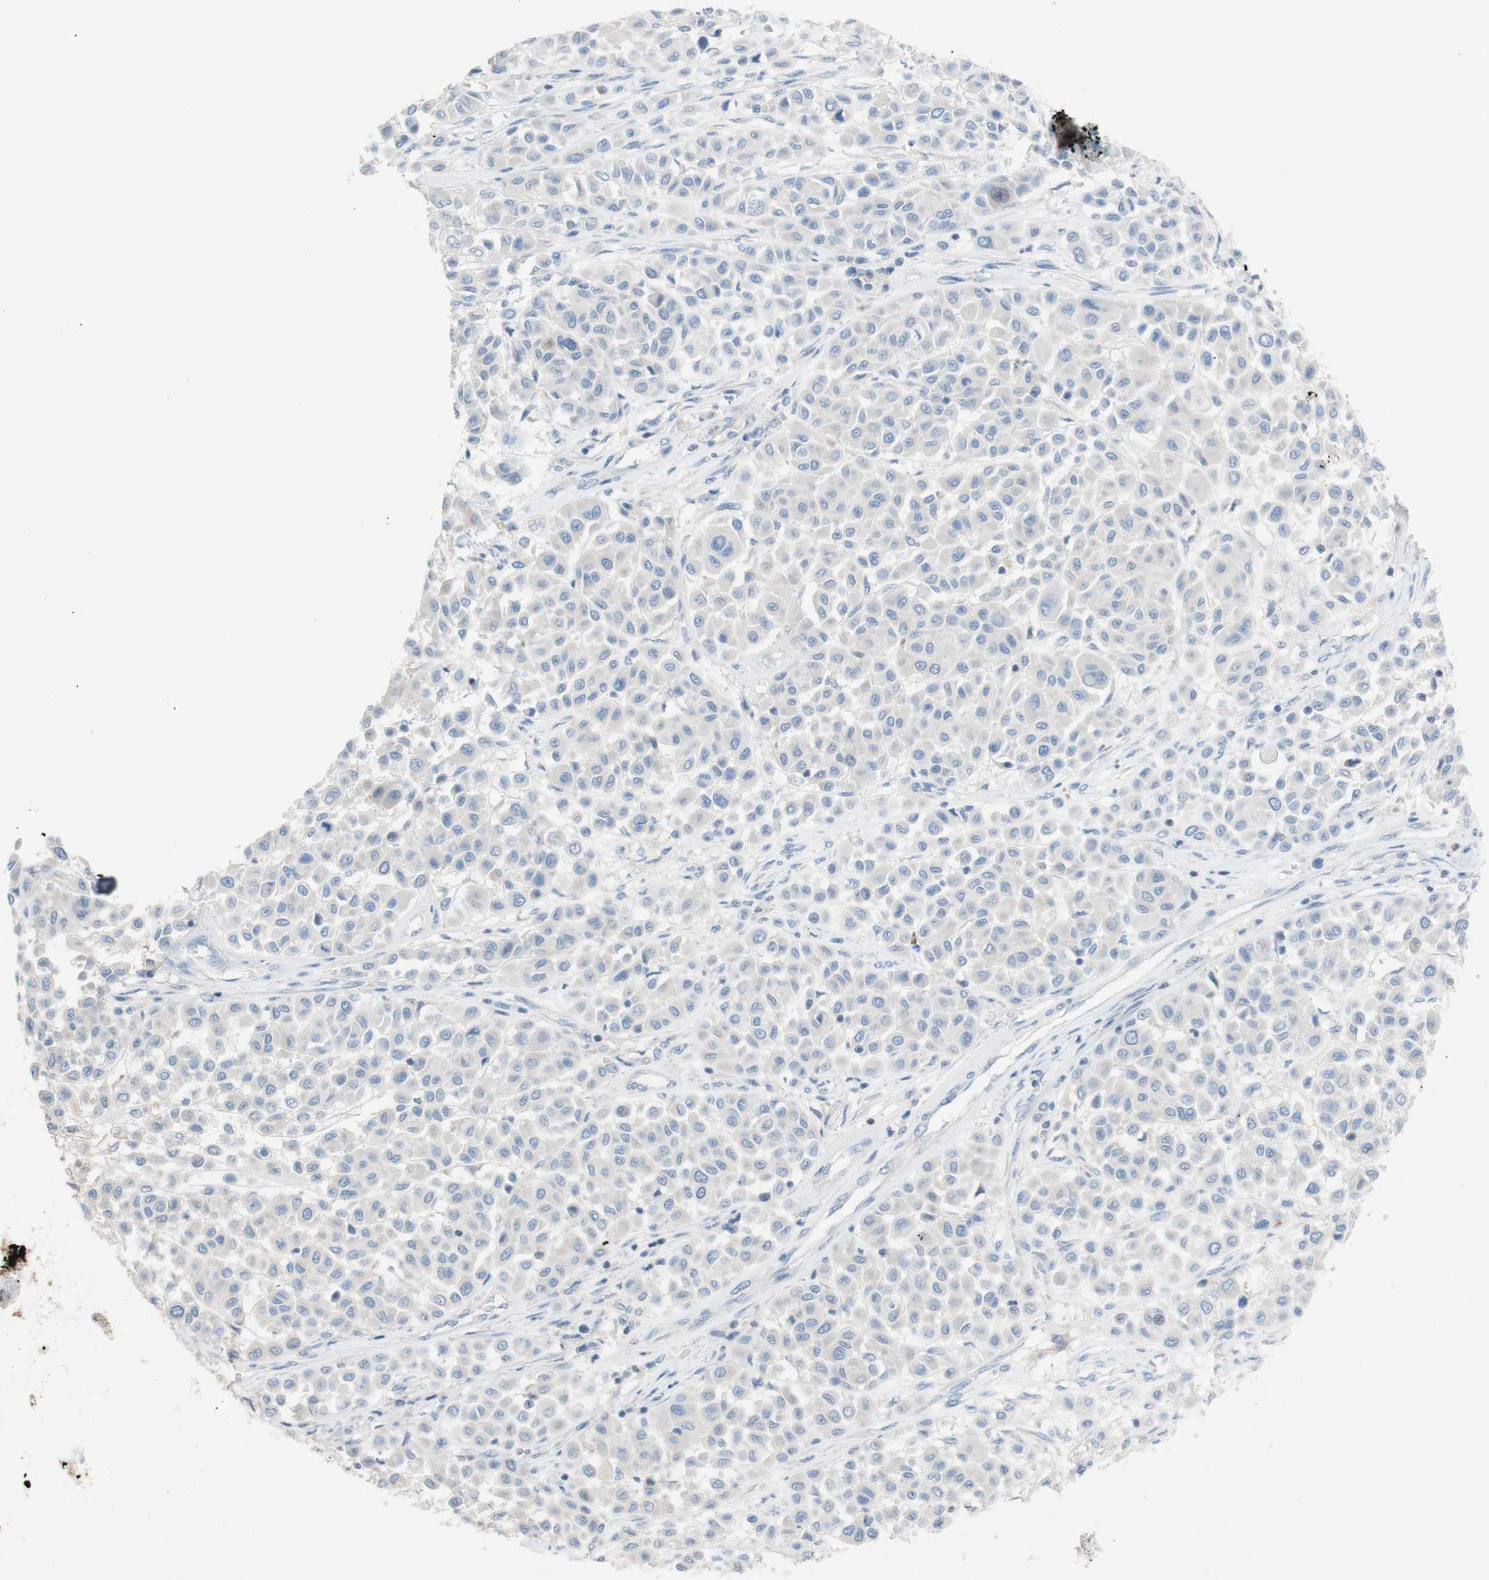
{"staining": {"intensity": "negative", "quantity": "none", "location": "none"}, "tissue": "melanoma", "cell_type": "Tumor cells", "image_type": "cancer", "snomed": [{"axis": "morphology", "description": "Malignant melanoma, Metastatic site"}, {"axis": "topography", "description": "Soft tissue"}], "caption": "There is no significant staining in tumor cells of malignant melanoma (metastatic site).", "gene": "PACSIN1", "patient": {"sex": "male", "age": 41}}